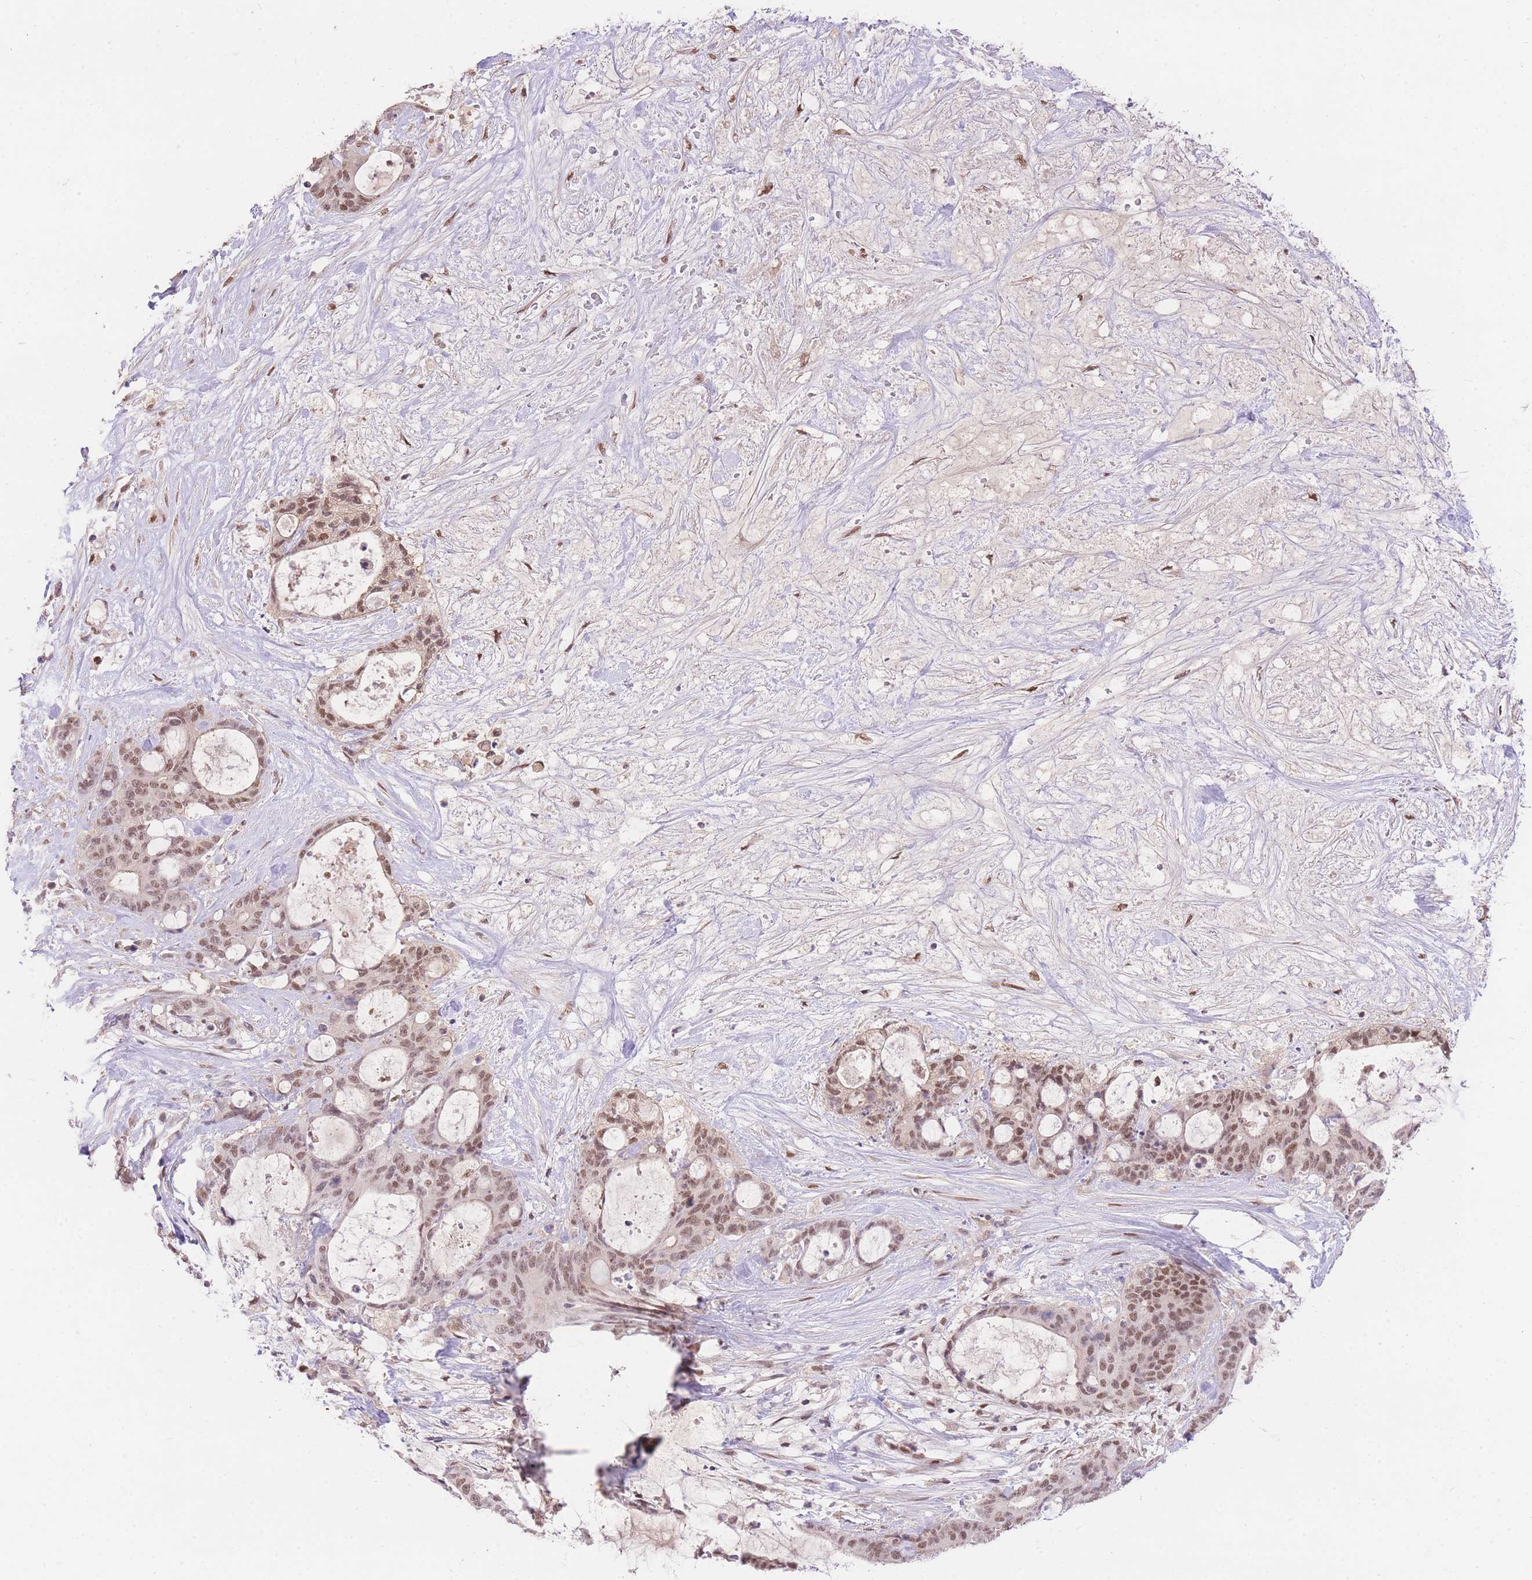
{"staining": {"intensity": "moderate", "quantity": ">75%", "location": "nuclear"}, "tissue": "liver cancer", "cell_type": "Tumor cells", "image_type": "cancer", "snomed": [{"axis": "morphology", "description": "Normal tissue, NOS"}, {"axis": "morphology", "description": "Cholangiocarcinoma"}, {"axis": "topography", "description": "Liver"}, {"axis": "topography", "description": "Peripheral nerve tissue"}], "caption": "Cholangiocarcinoma (liver) tissue reveals moderate nuclear positivity in approximately >75% of tumor cells", "gene": "UBXN7", "patient": {"sex": "female", "age": 73}}